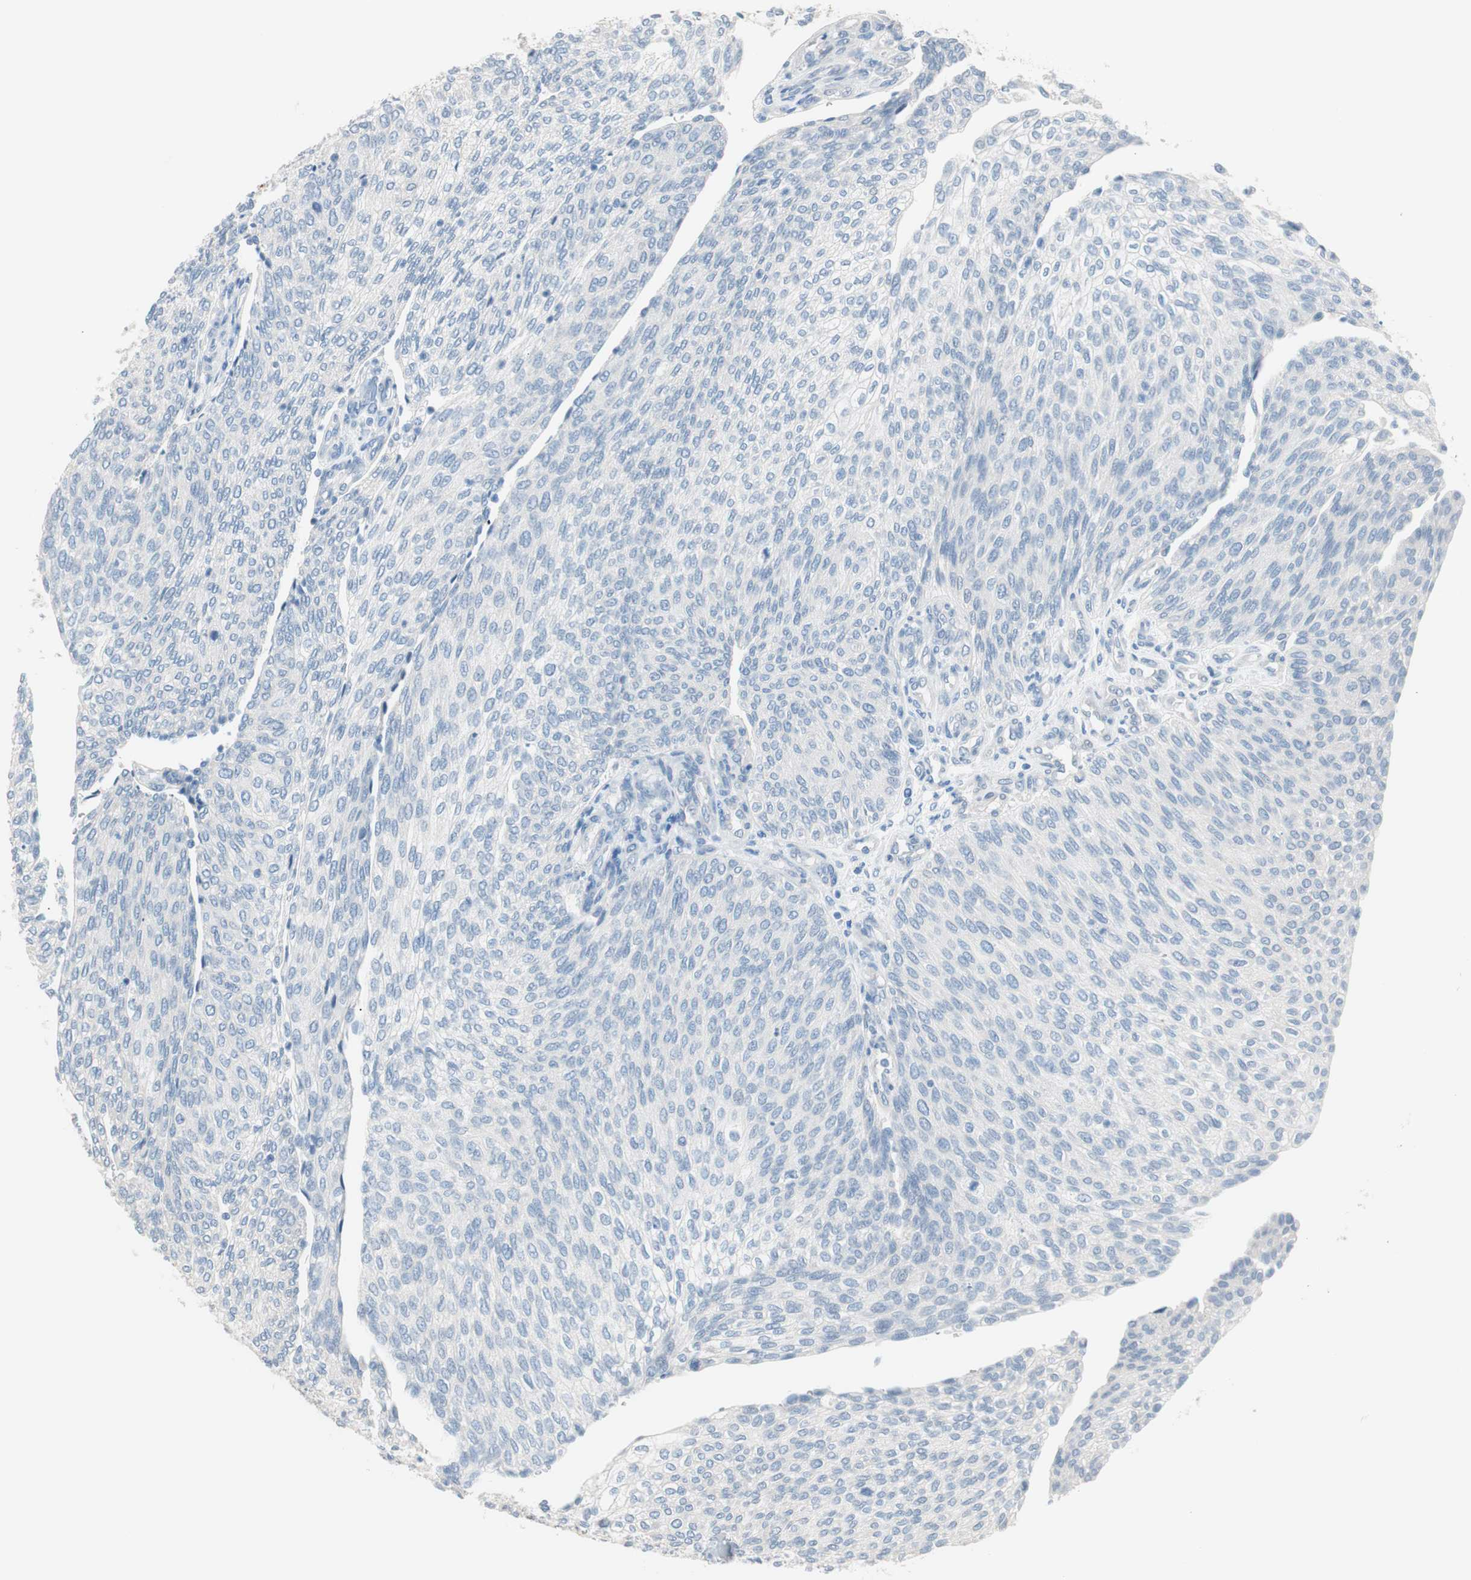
{"staining": {"intensity": "negative", "quantity": "none", "location": "none"}, "tissue": "urothelial cancer", "cell_type": "Tumor cells", "image_type": "cancer", "snomed": [{"axis": "morphology", "description": "Urothelial carcinoma, Low grade"}, {"axis": "topography", "description": "Urinary bladder"}], "caption": "DAB immunohistochemical staining of urothelial cancer exhibits no significant staining in tumor cells.", "gene": "VIL1", "patient": {"sex": "female", "age": 79}}